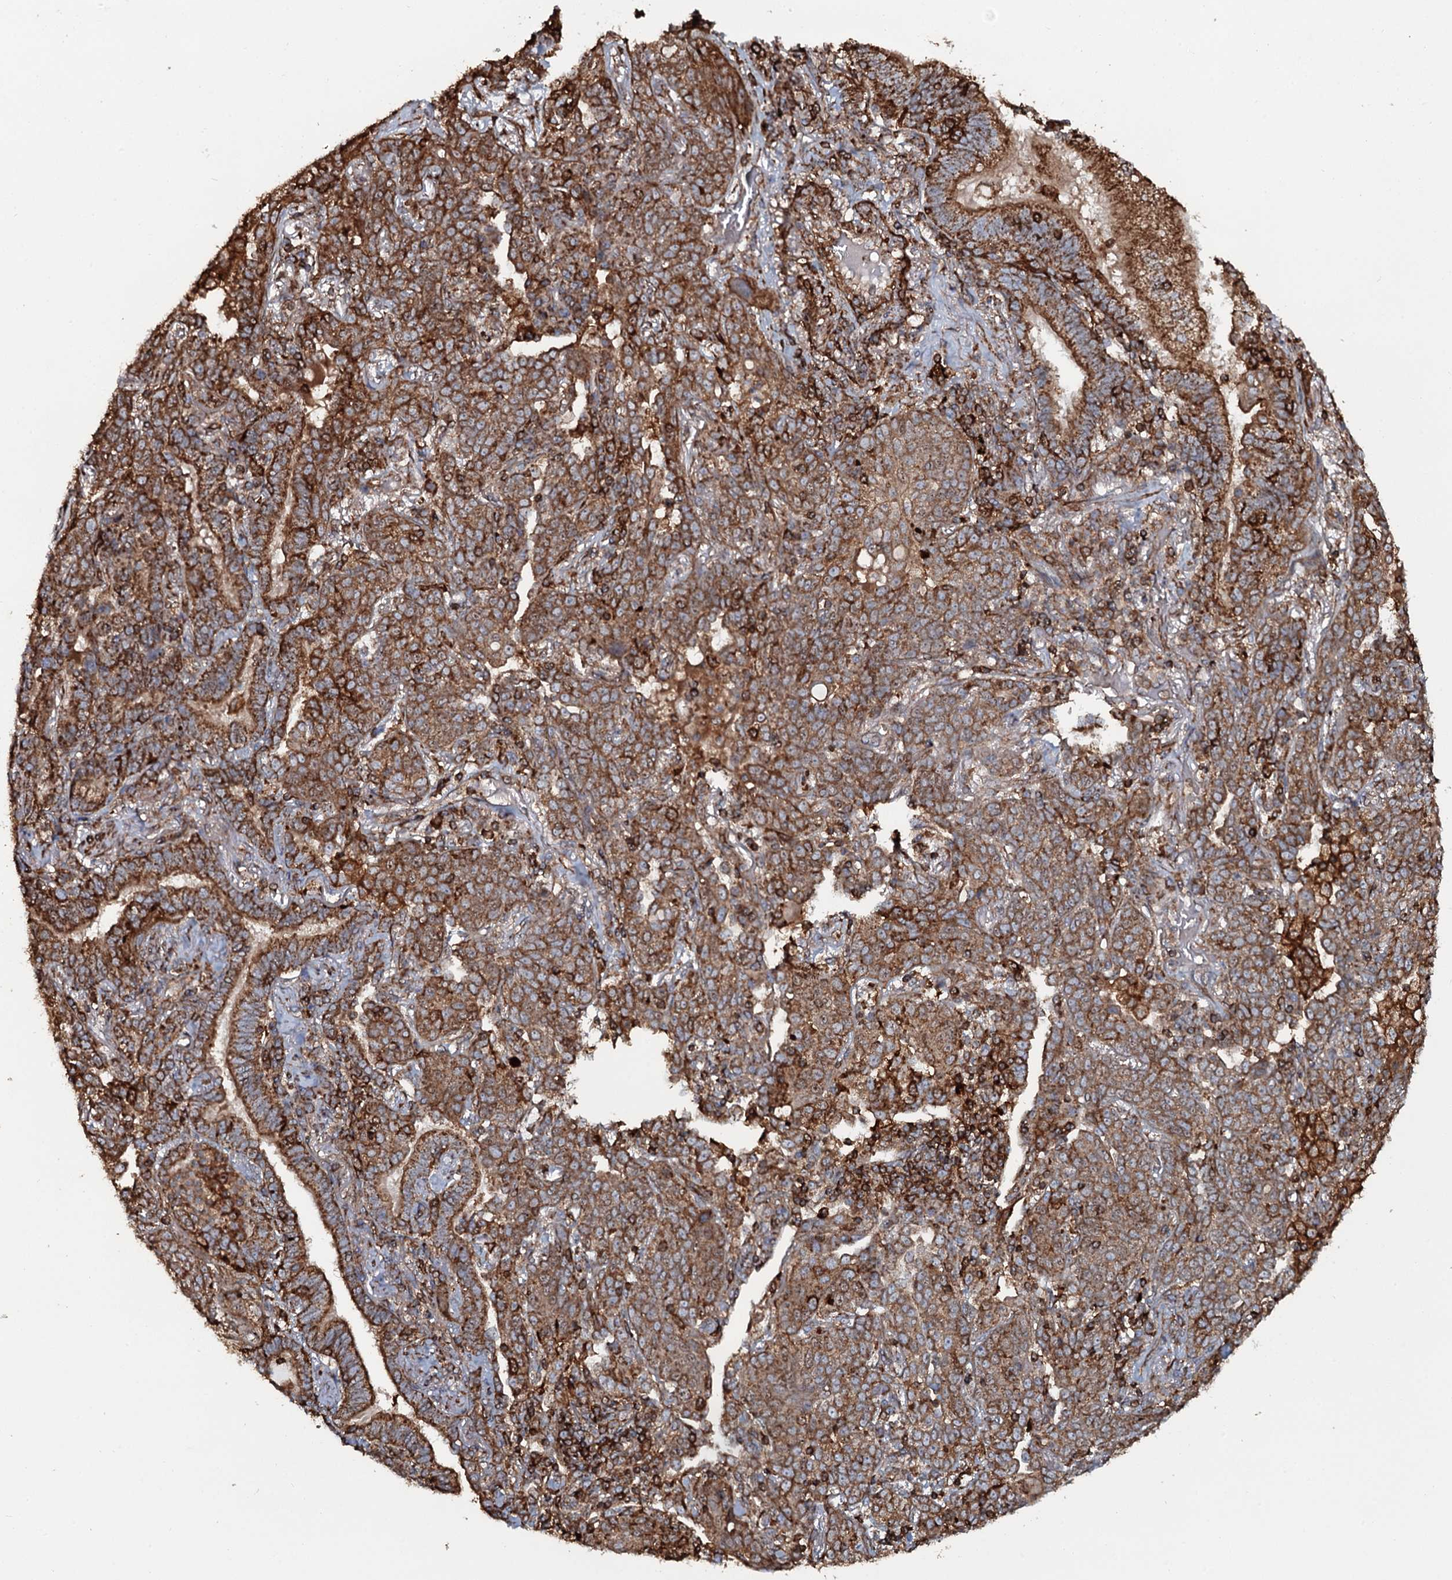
{"staining": {"intensity": "strong", "quantity": ">75%", "location": "cytoplasmic/membranous"}, "tissue": "lung cancer", "cell_type": "Tumor cells", "image_type": "cancer", "snomed": [{"axis": "morphology", "description": "Squamous cell carcinoma, NOS"}, {"axis": "topography", "description": "Lung"}], "caption": "Immunohistochemistry (IHC) staining of squamous cell carcinoma (lung), which exhibits high levels of strong cytoplasmic/membranous positivity in approximately >75% of tumor cells indicating strong cytoplasmic/membranous protein staining. The staining was performed using DAB (brown) for protein detection and nuclei were counterstained in hematoxylin (blue).", "gene": "VWA8", "patient": {"sex": "female", "age": 70}}